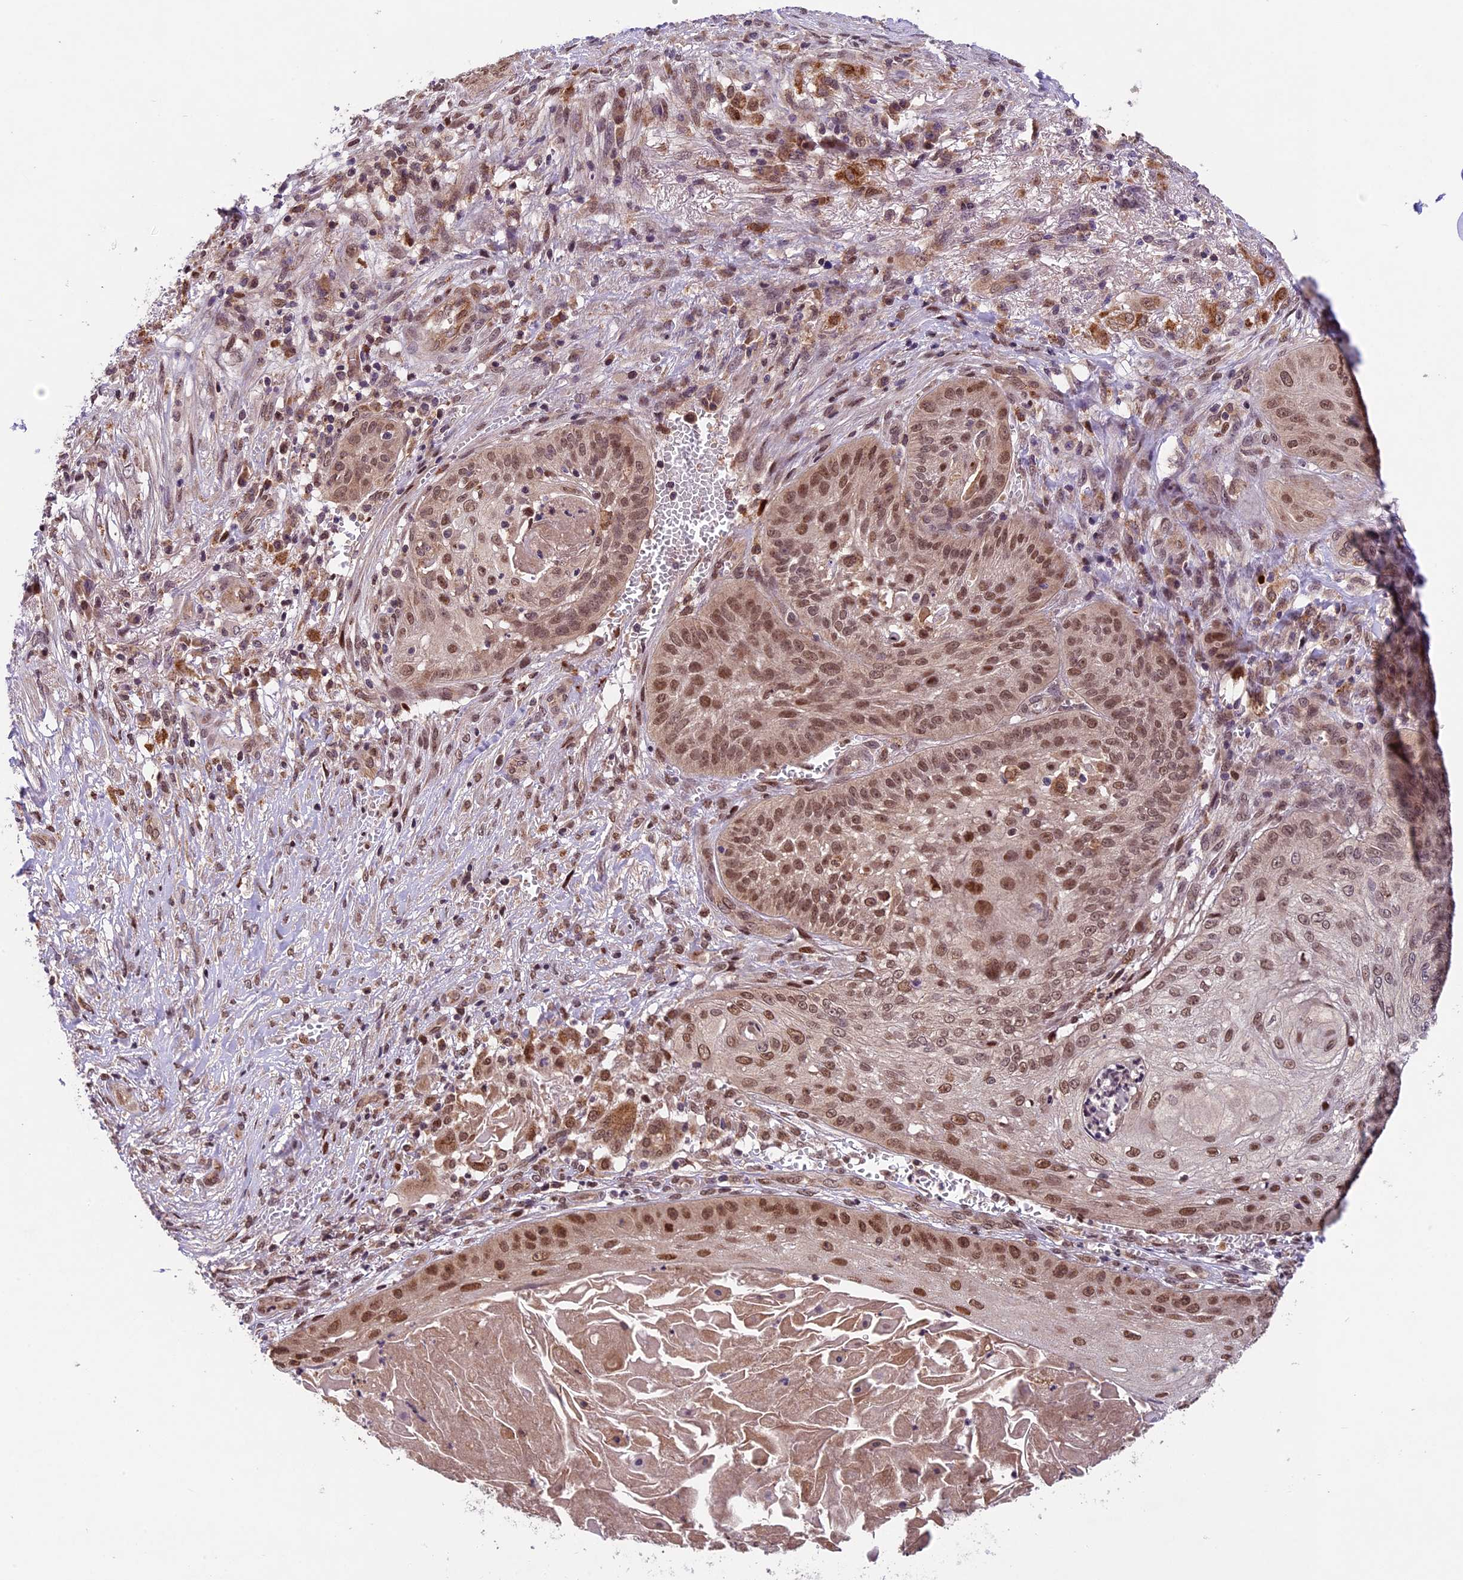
{"staining": {"intensity": "moderate", "quantity": ">75%", "location": "nuclear"}, "tissue": "skin cancer", "cell_type": "Tumor cells", "image_type": "cancer", "snomed": [{"axis": "morphology", "description": "Squamous cell carcinoma, NOS"}, {"axis": "topography", "description": "Skin"}], "caption": "Skin cancer stained for a protein reveals moderate nuclear positivity in tumor cells.", "gene": "CCSER1", "patient": {"sex": "male", "age": 70}}